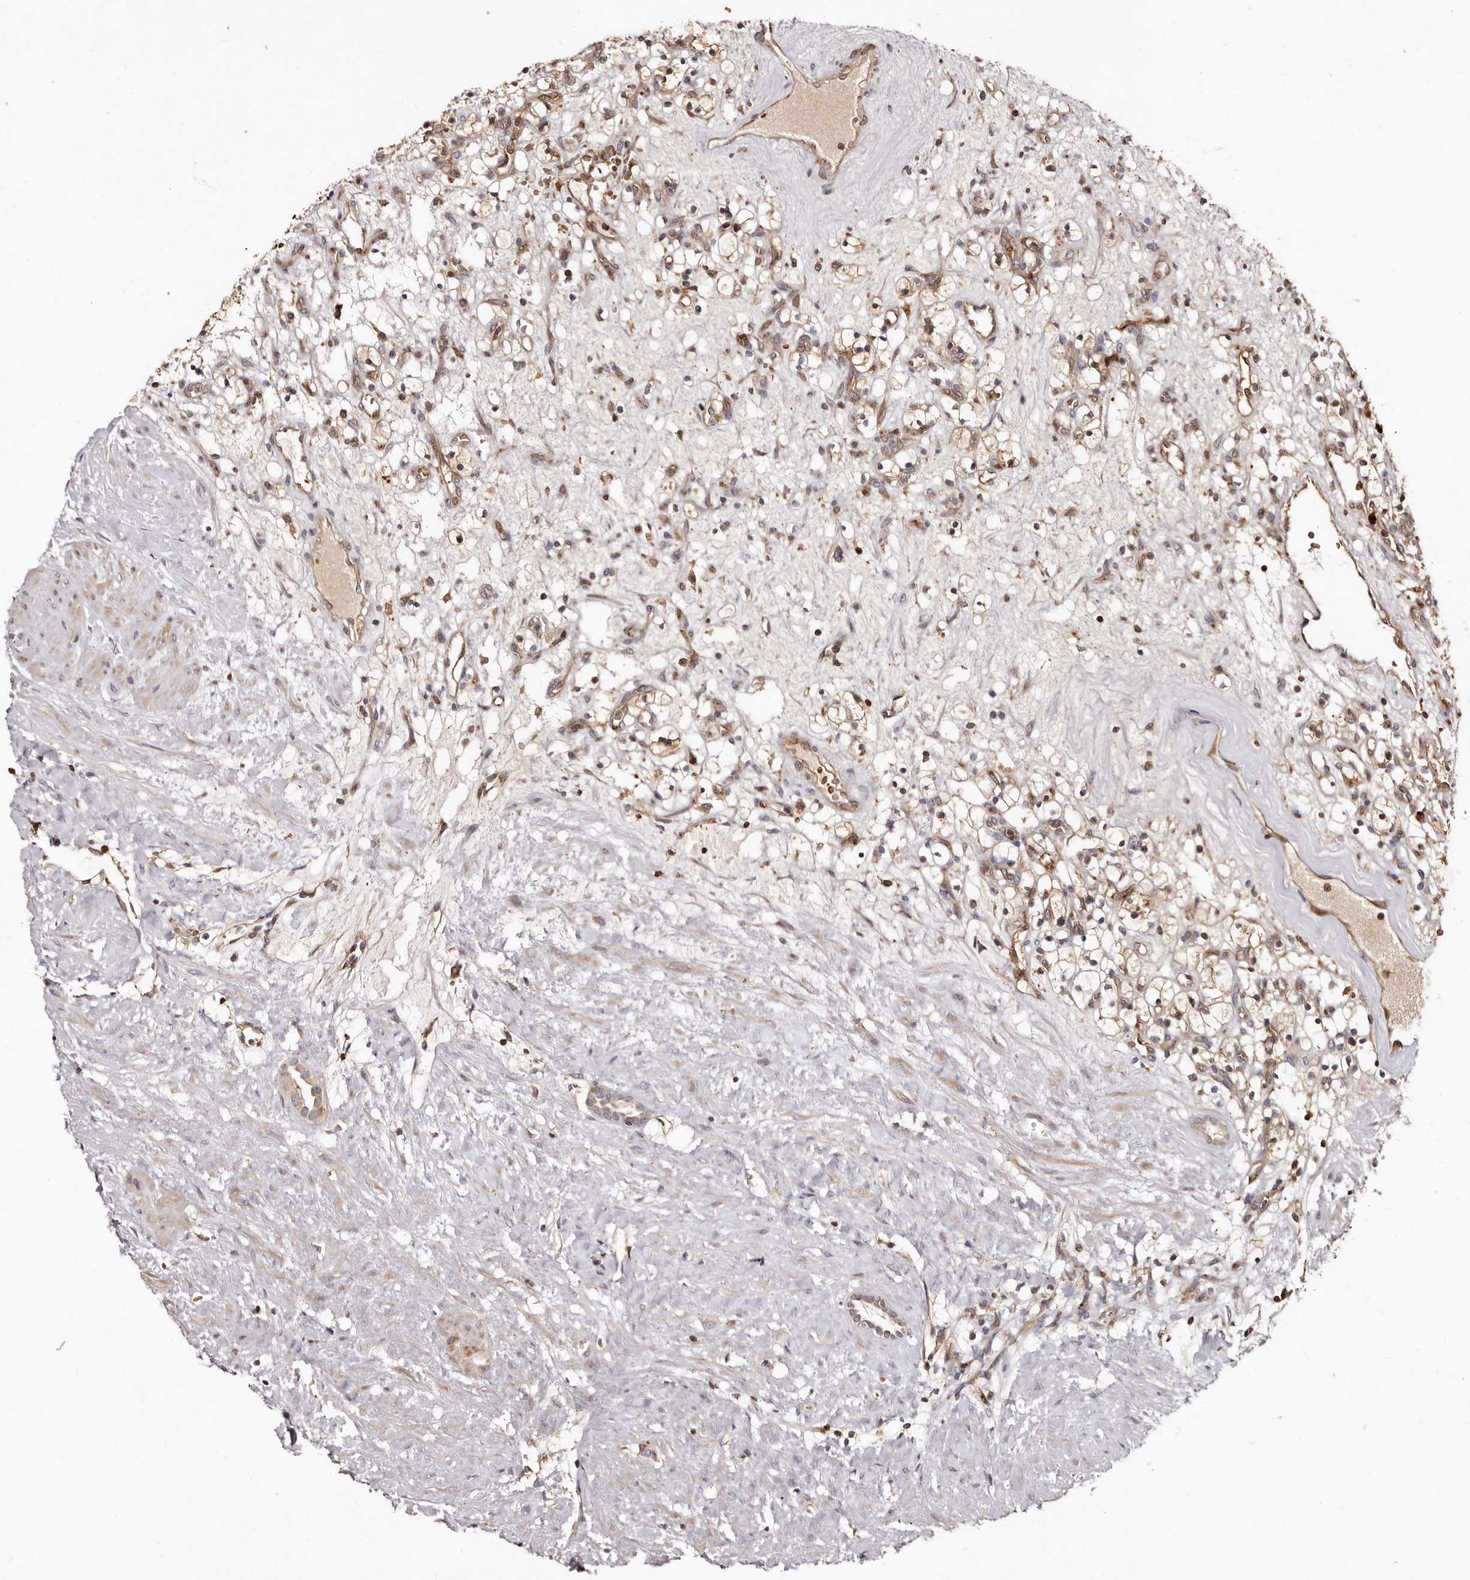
{"staining": {"intensity": "moderate", "quantity": ">75%", "location": "cytoplasmic/membranous"}, "tissue": "renal cancer", "cell_type": "Tumor cells", "image_type": "cancer", "snomed": [{"axis": "morphology", "description": "Adenocarcinoma, NOS"}, {"axis": "topography", "description": "Kidney"}], "caption": "A histopathology image showing moderate cytoplasmic/membranous positivity in approximately >75% of tumor cells in renal cancer, as visualized by brown immunohistochemical staining.", "gene": "BAX", "patient": {"sex": "female", "age": 57}}